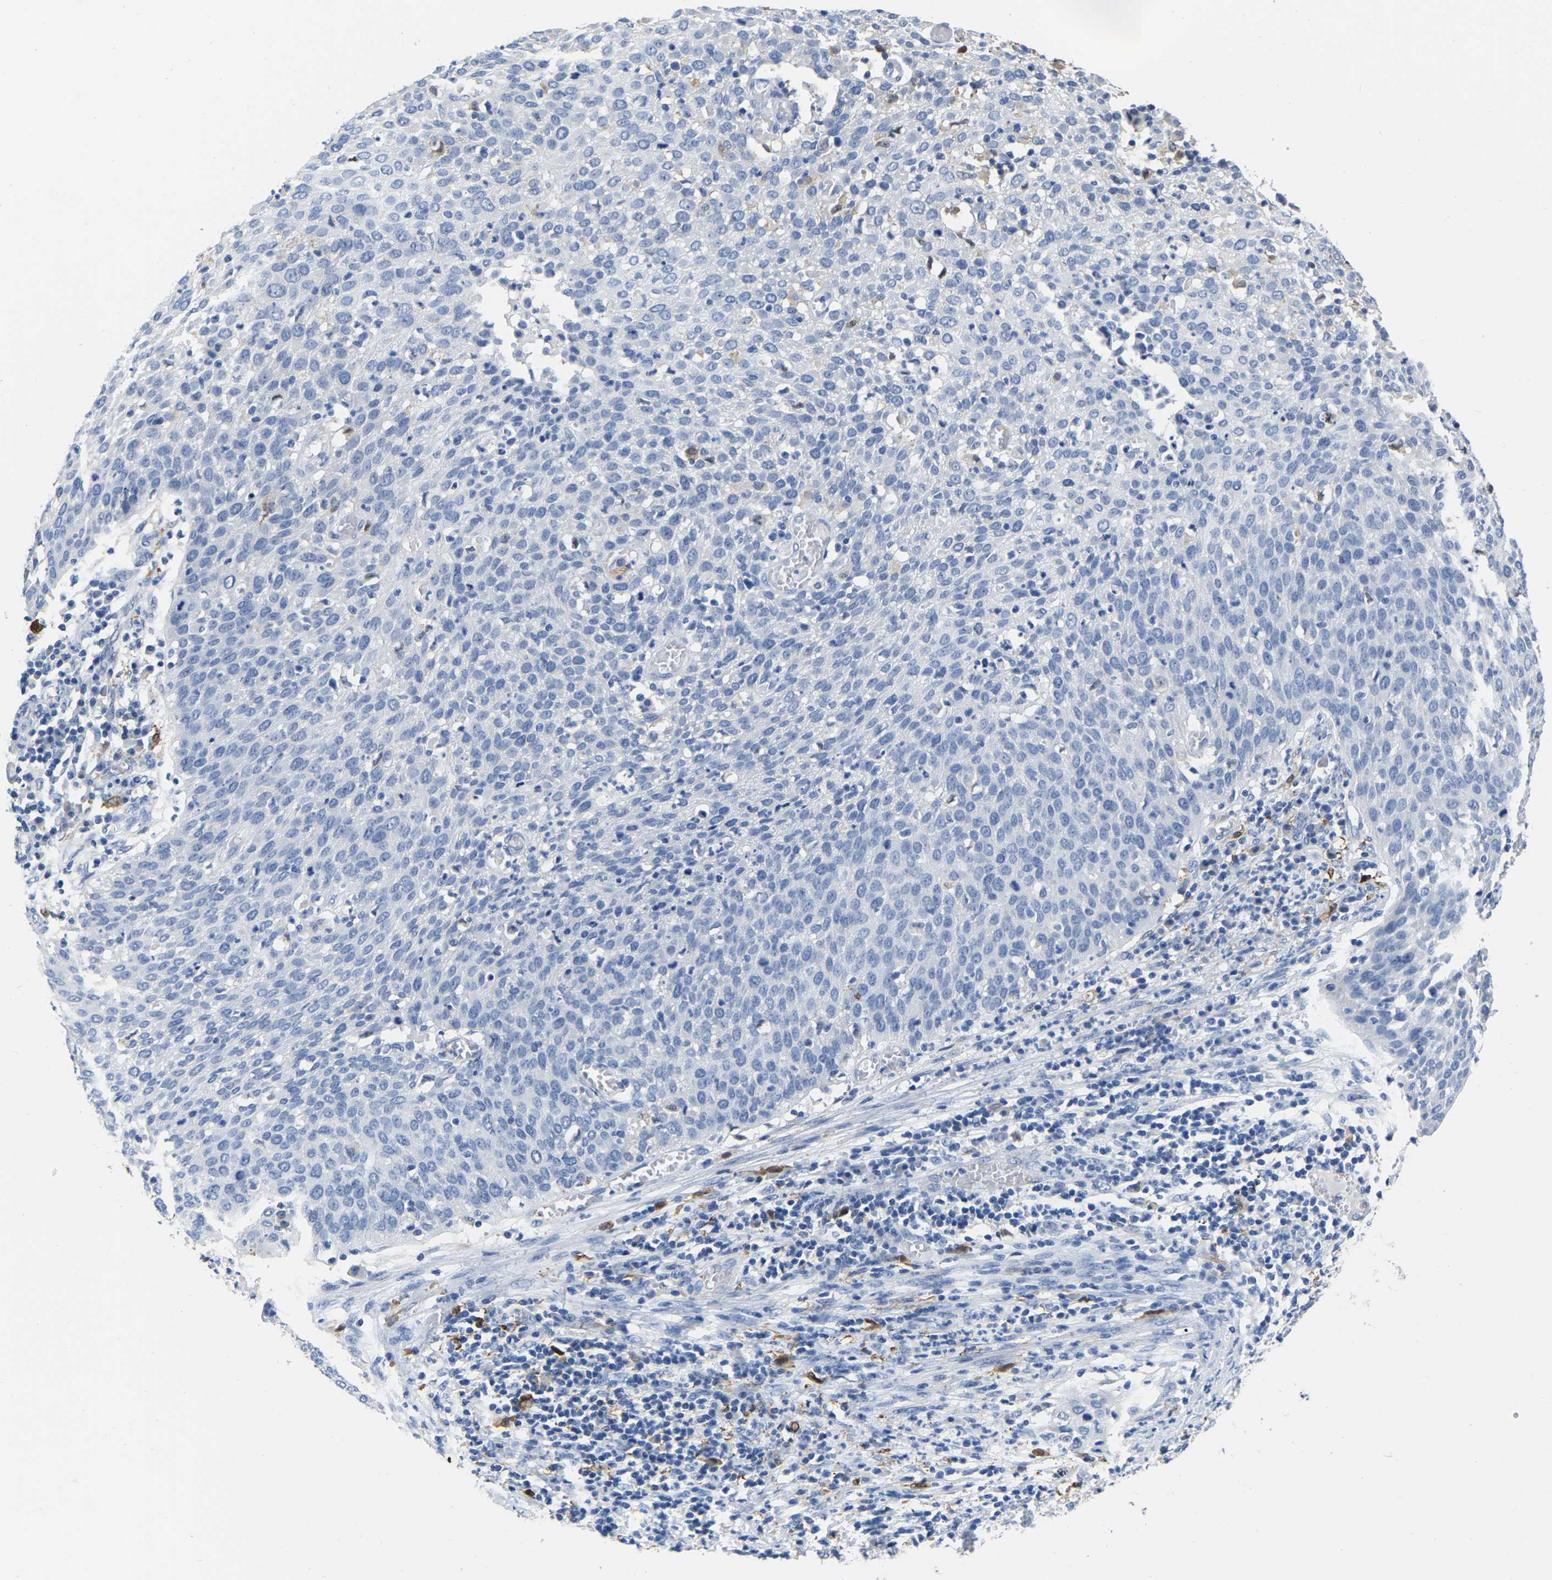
{"staining": {"intensity": "negative", "quantity": "none", "location": "none"}, "tissue": "cervical cancer", "cell_type": "Tumor cells", "image_type": "cancer", "snomed": [{"axis": "morphology", "description": "Squamous cell carcinoma, NOS"}, {"axis": "topography", "description": "Cervix"}], "caption": "Protein analysis of cervical cancer (squamous cell carcinoma) displays no significant positivity in tumor cells.", "gene": "ULBP2", "patient": {"sex": "female", "age": 38}}